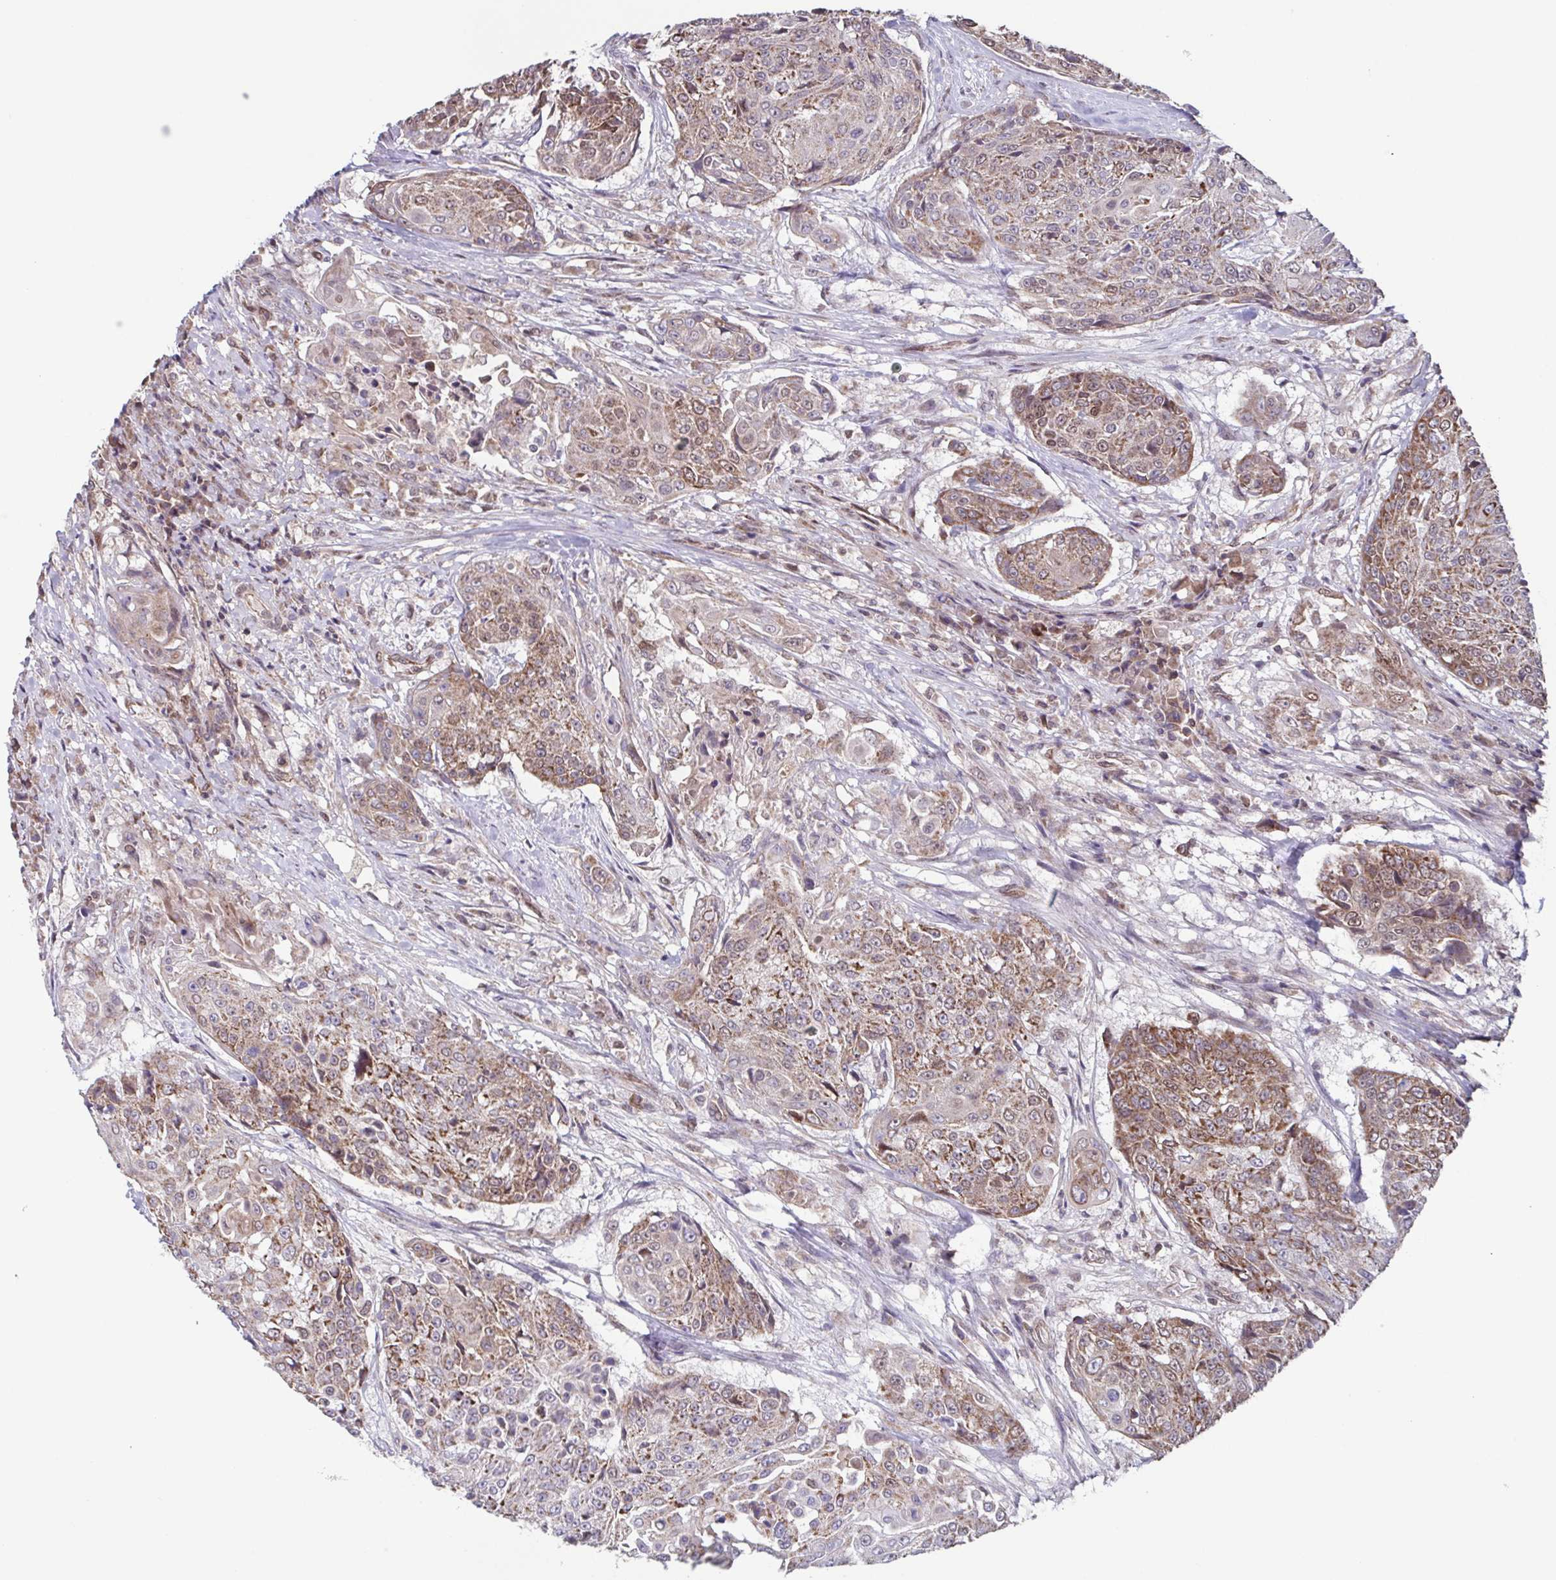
{"staining": {"intensity": "moderate", "quantity": ">75%", "location": "cytoplasmic/membranous"}, "tissue": "urothelial cancer", "cell_type": "Tumor cells", "image_type": "cancer", "snomed": [{"axis": "morphology", "description": "Urothelial carcinoma, High grade"}, {"axis": "topography", "description": "Urinary bladder"}], "caption": "The micrograph displays a brown stain indicating the presence of a protein in the cytoplasmic/membranous of tumor cells in urothelial carcinoma (high-grade).", "gene": "TTC19", "patient": {"sex": "female", "age": 63}}